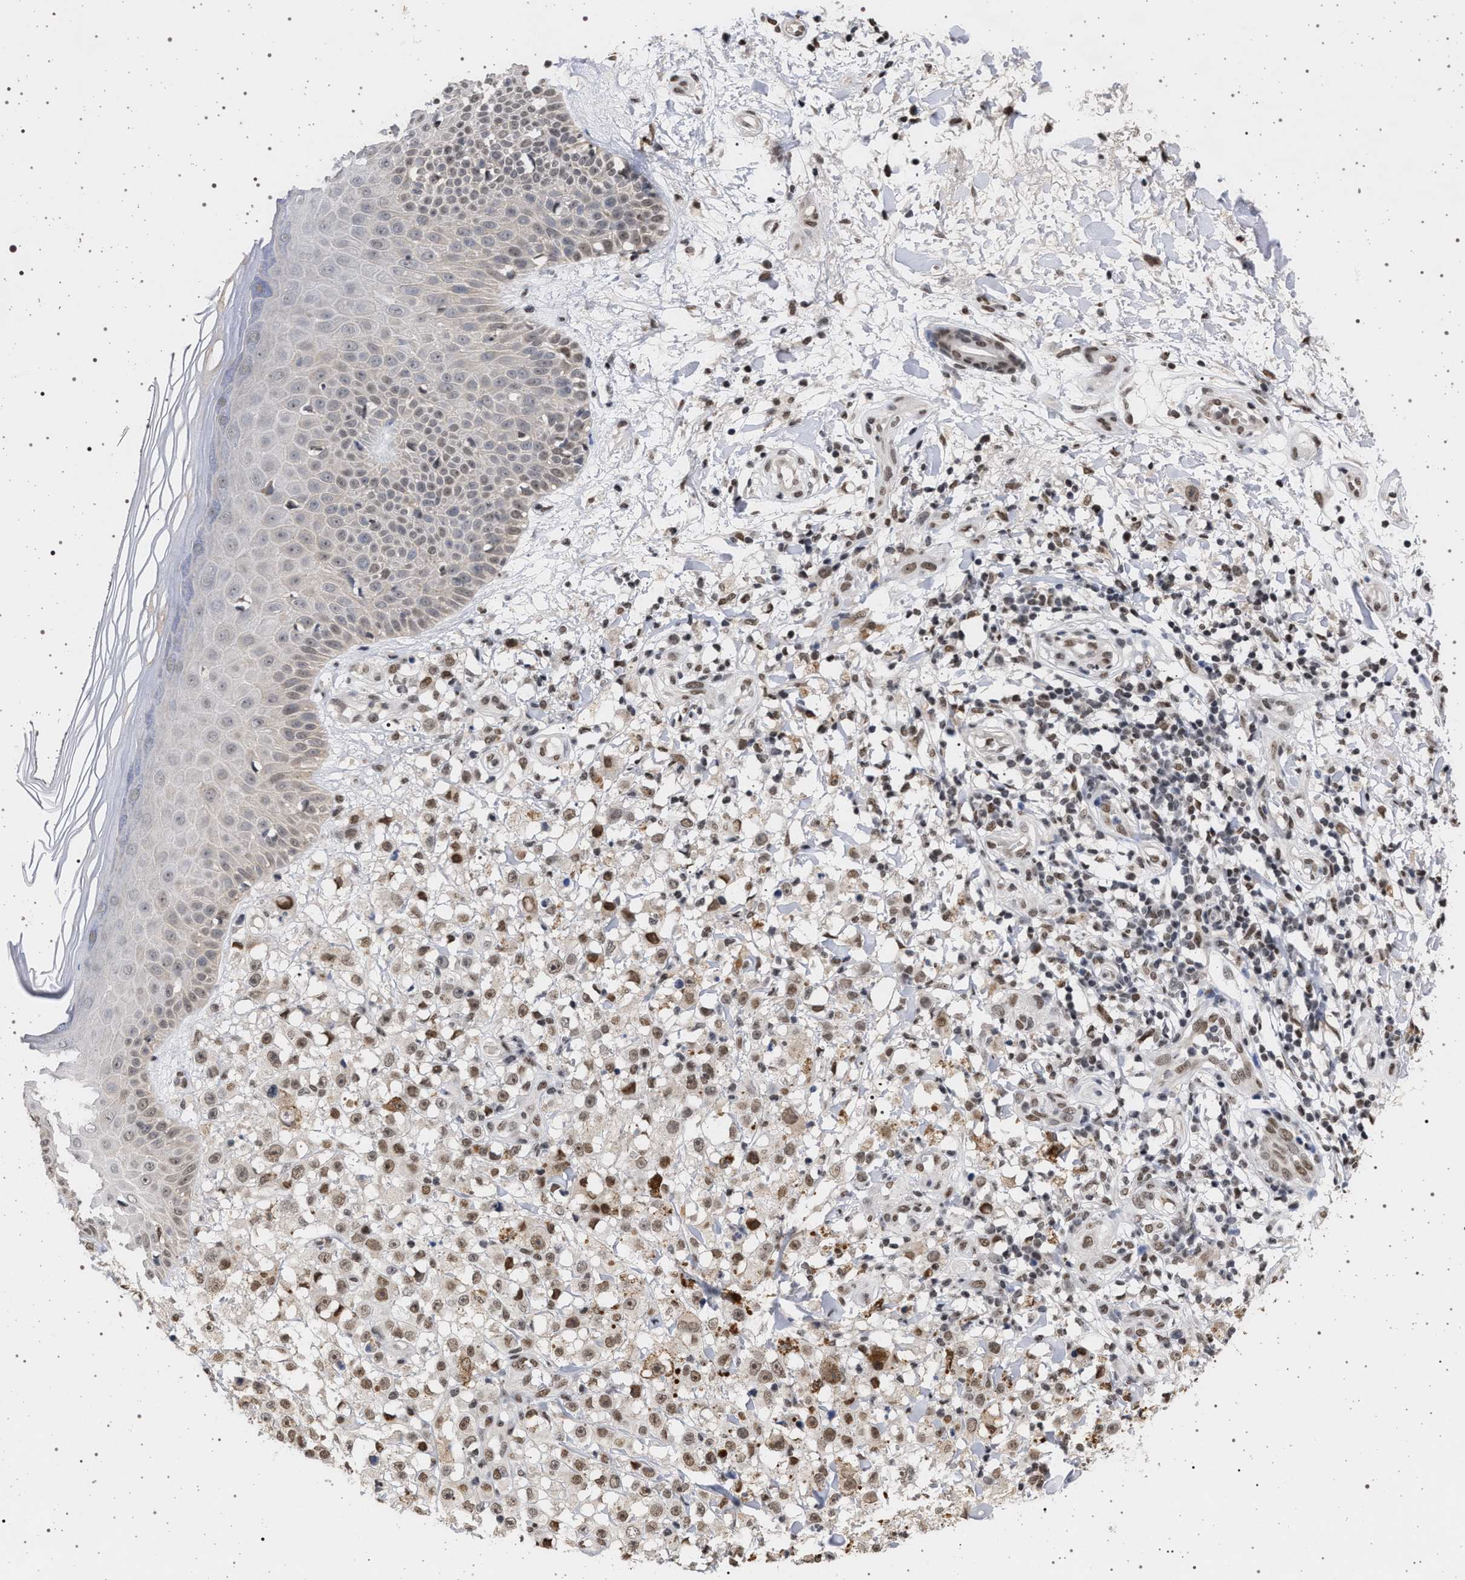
{"staining": {"intensity": "weak", "quantity": ">75%", "location": "nuclear"}, "tissue": "melanoma", "cell_type": "Tumor cells", "image_type": "cancer", "snomed": [{"axis": "morphology", "description": "Malignant melanoma, NOS"}, {"axis": "topography", "description": "Skin"}], "caption": "Tumor cells reveal low levels of weak nuclear expression in about >75% of cells in malignant melanoma.", "gene": "PHF12", "patient": {"sex": "female", "age": 82}}